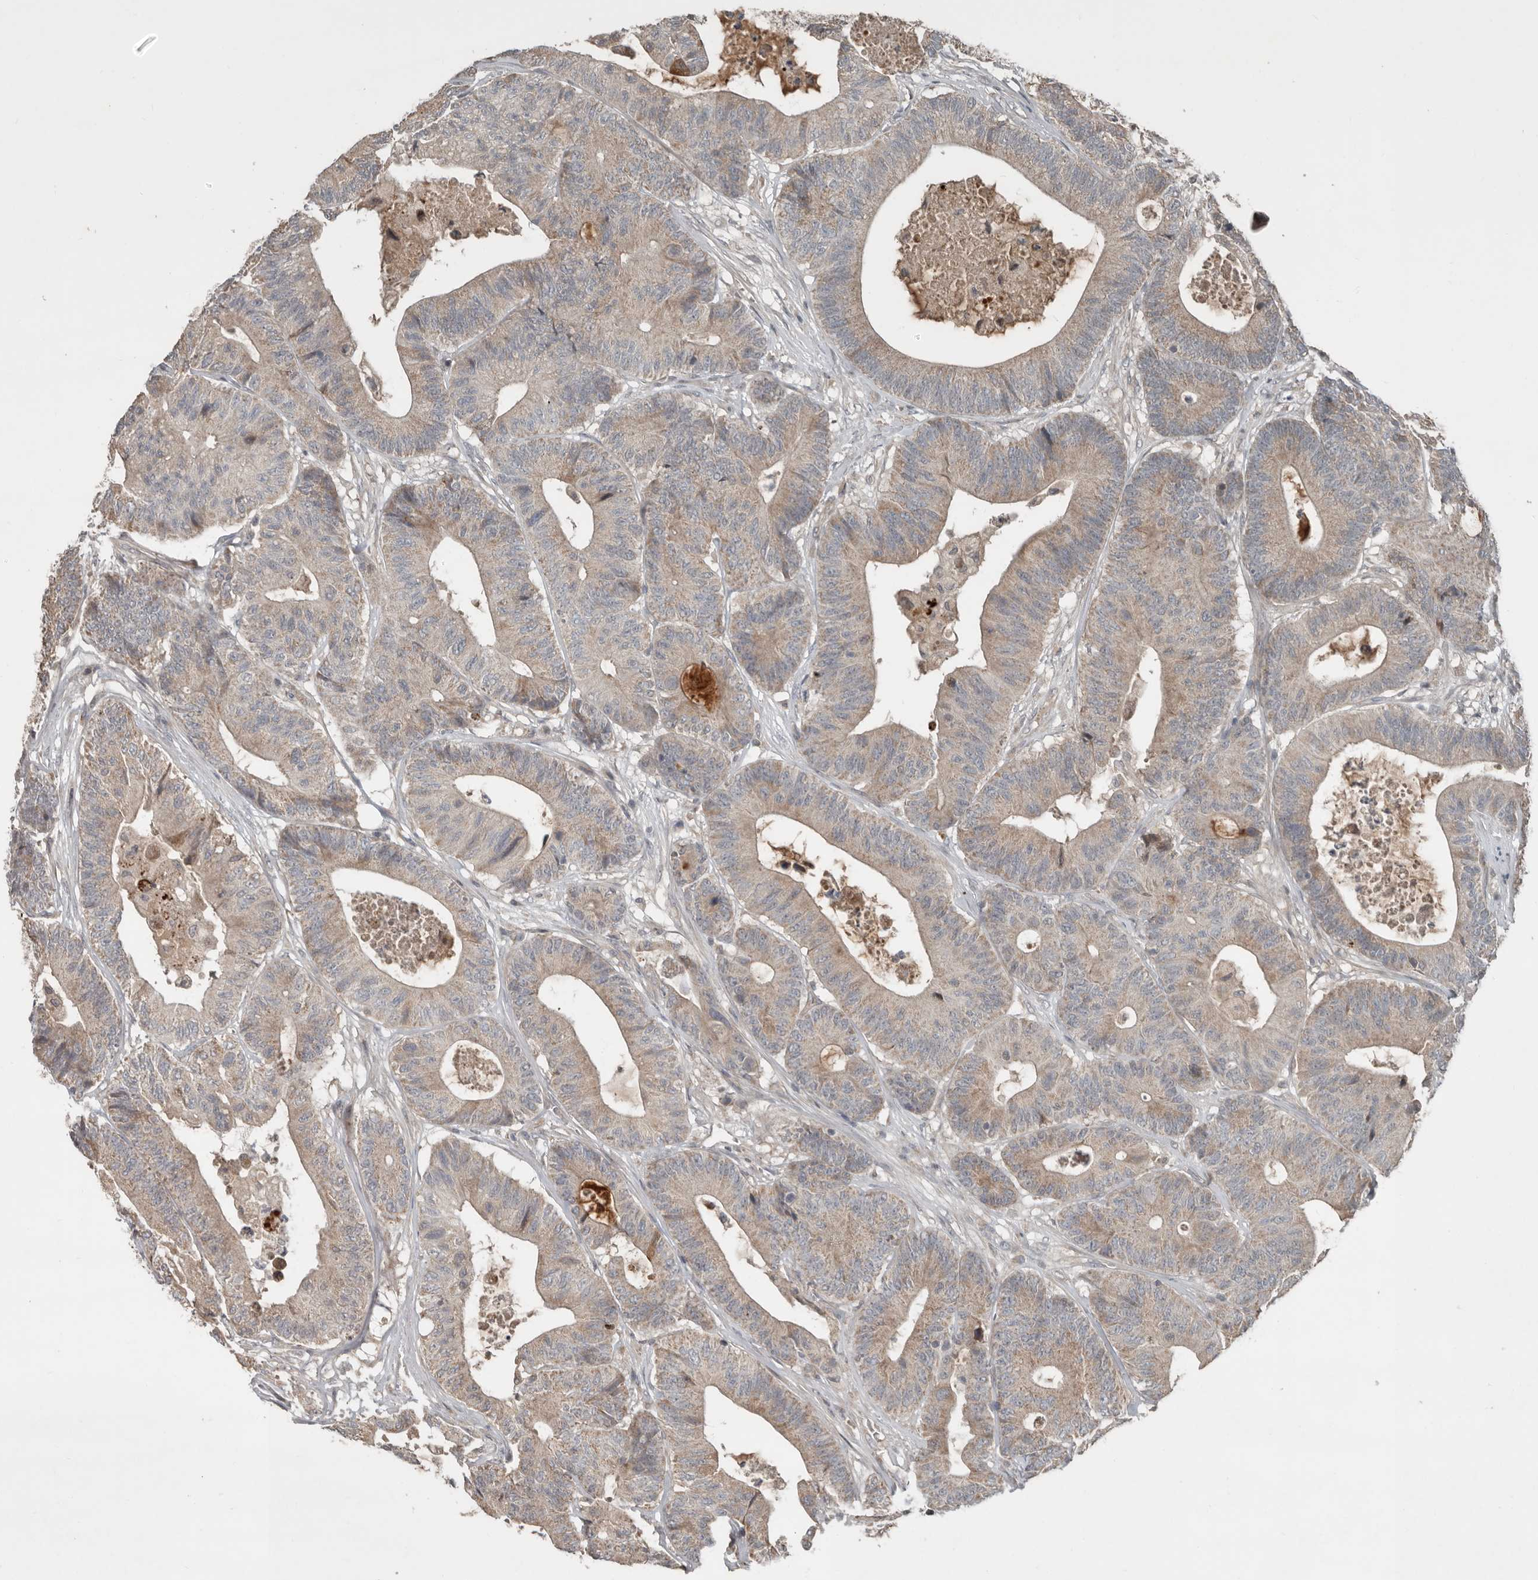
{"staining": {"intensity": "weak", "quantity": ">75%", "location": "cytoplasmic/membranous"}, "tissue": "colorectal cancer", "cell_type": "Tumor cells", "image_type": "cancer", "snomed": [{"axis": "morphology", "description": "Adenocarcinoma, NOS"}, {"axis": "topography", "description": "Colon"}], "caption": "Immunohistochemistry micrograph of human adenocarcinoma (colorectal) stained for a protein (brown), which shows low levels of weak cytoplasmic/membranous staining in approximately >75% of tumor cells.", "gene": "SLC6A7", "patient": {"sex": "female", "age": 84}}